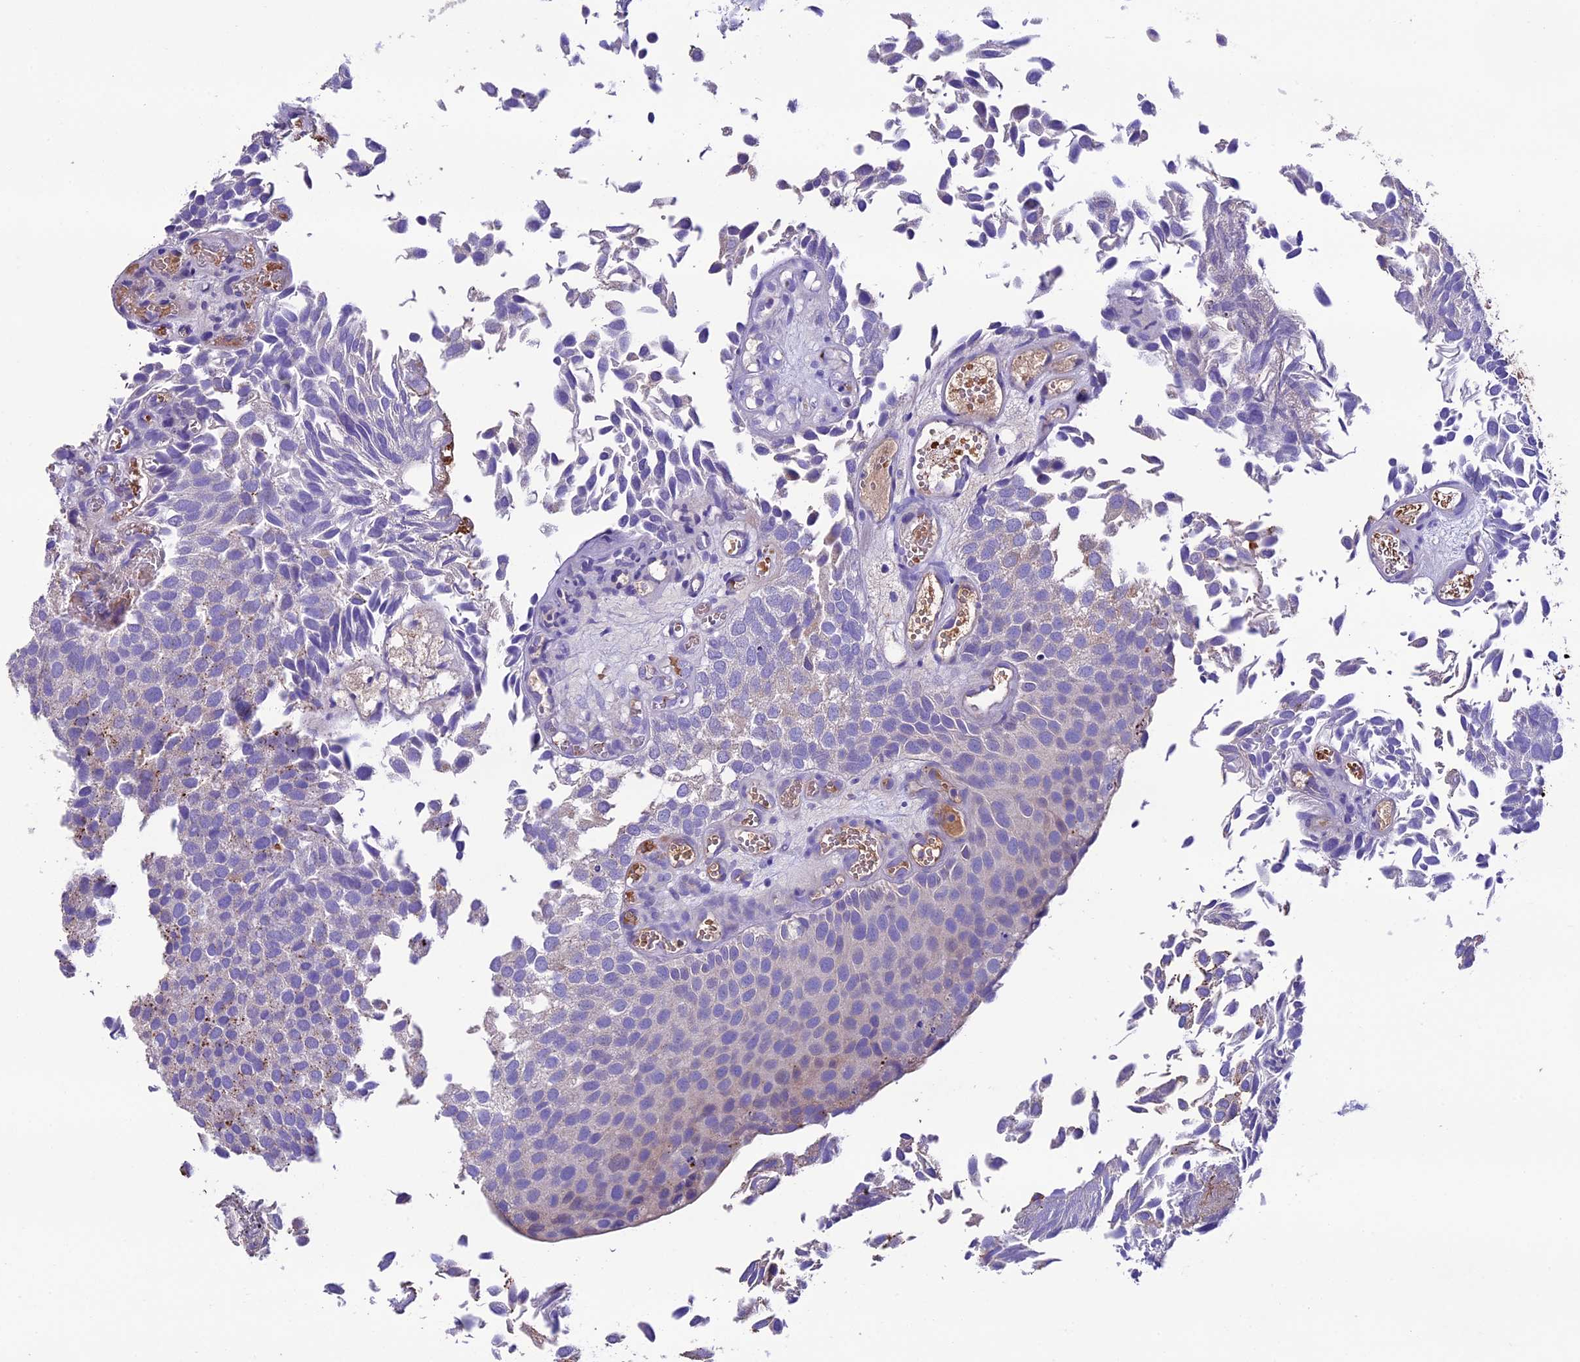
{"staining": {"intensity": "negative", "quantity": "none", "location": "none"}, "tissue": "urothelial cancer", "cell_type": "Tumor cells", "image_type": "cancer", "snomed": [{"axis": "morphology", "description": "Urothelial carcinoma, Low grade"}, {"axis": "topography", "description": "Urinary bladder"}], "caption": "This is a micrograph of IHC staining of low-grade urothelial carcinoma, which shows no positivity in tumor cells.", "gene": "TCP11L2", "patient": {"sex": "male", "age": 89}}